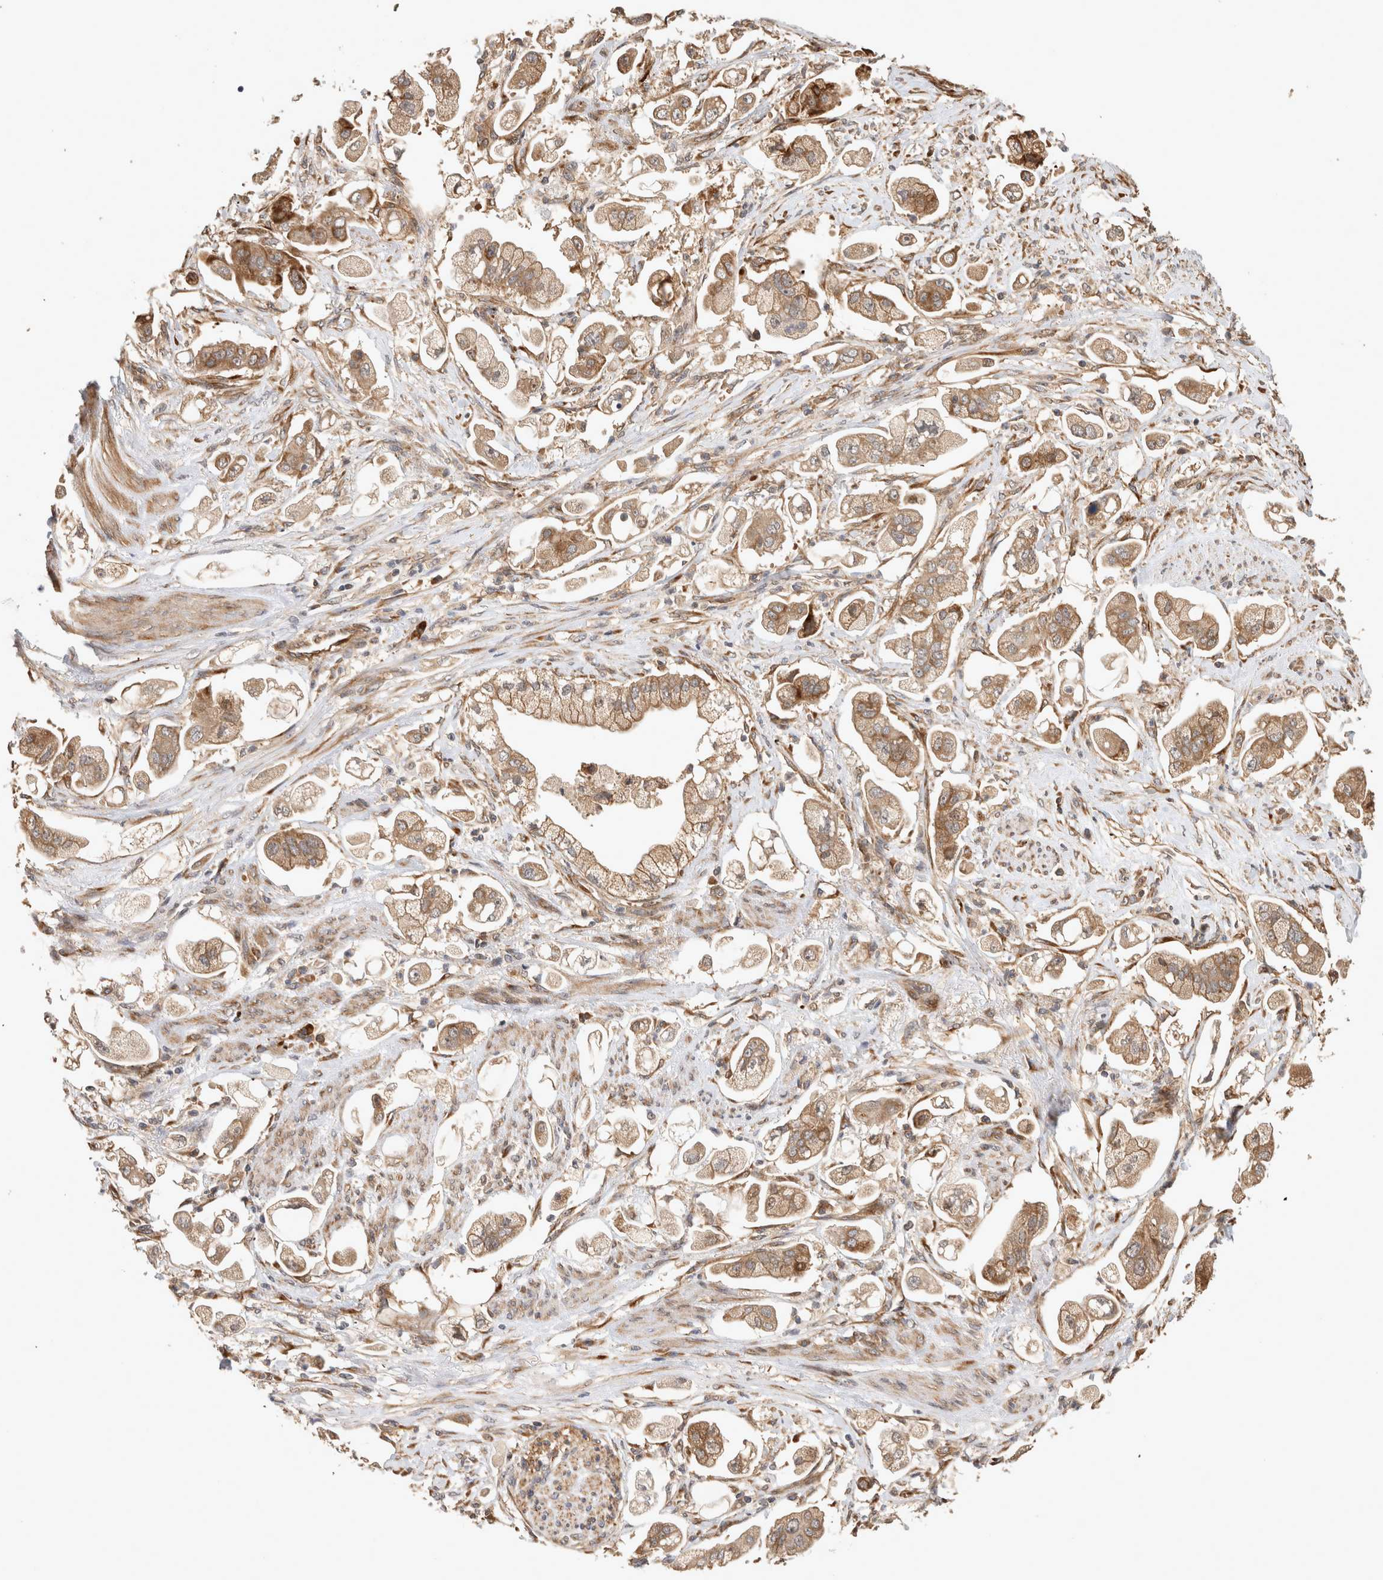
{"staining": {"intensity": "moderate", "quantity": ">75%", "location": "cytoplasmic/membranous"}, "tissue": "stomach cancer", "cell_type": "Tumor cells", "image_type": "cancer", "snomed": [{"axis": "morphology", "description": "Adenocarcinoma, NOS"}, {"axis": "topography", "description": "Stomach"}], "caption": "Tumor cells display medium levels of moderate cytoplasmic/membranous staining in approximately >75% of cells in stomach adenocarcinoma.", "gene": "PCDHB15", "patient": {"sex": "male", "age": 62}}